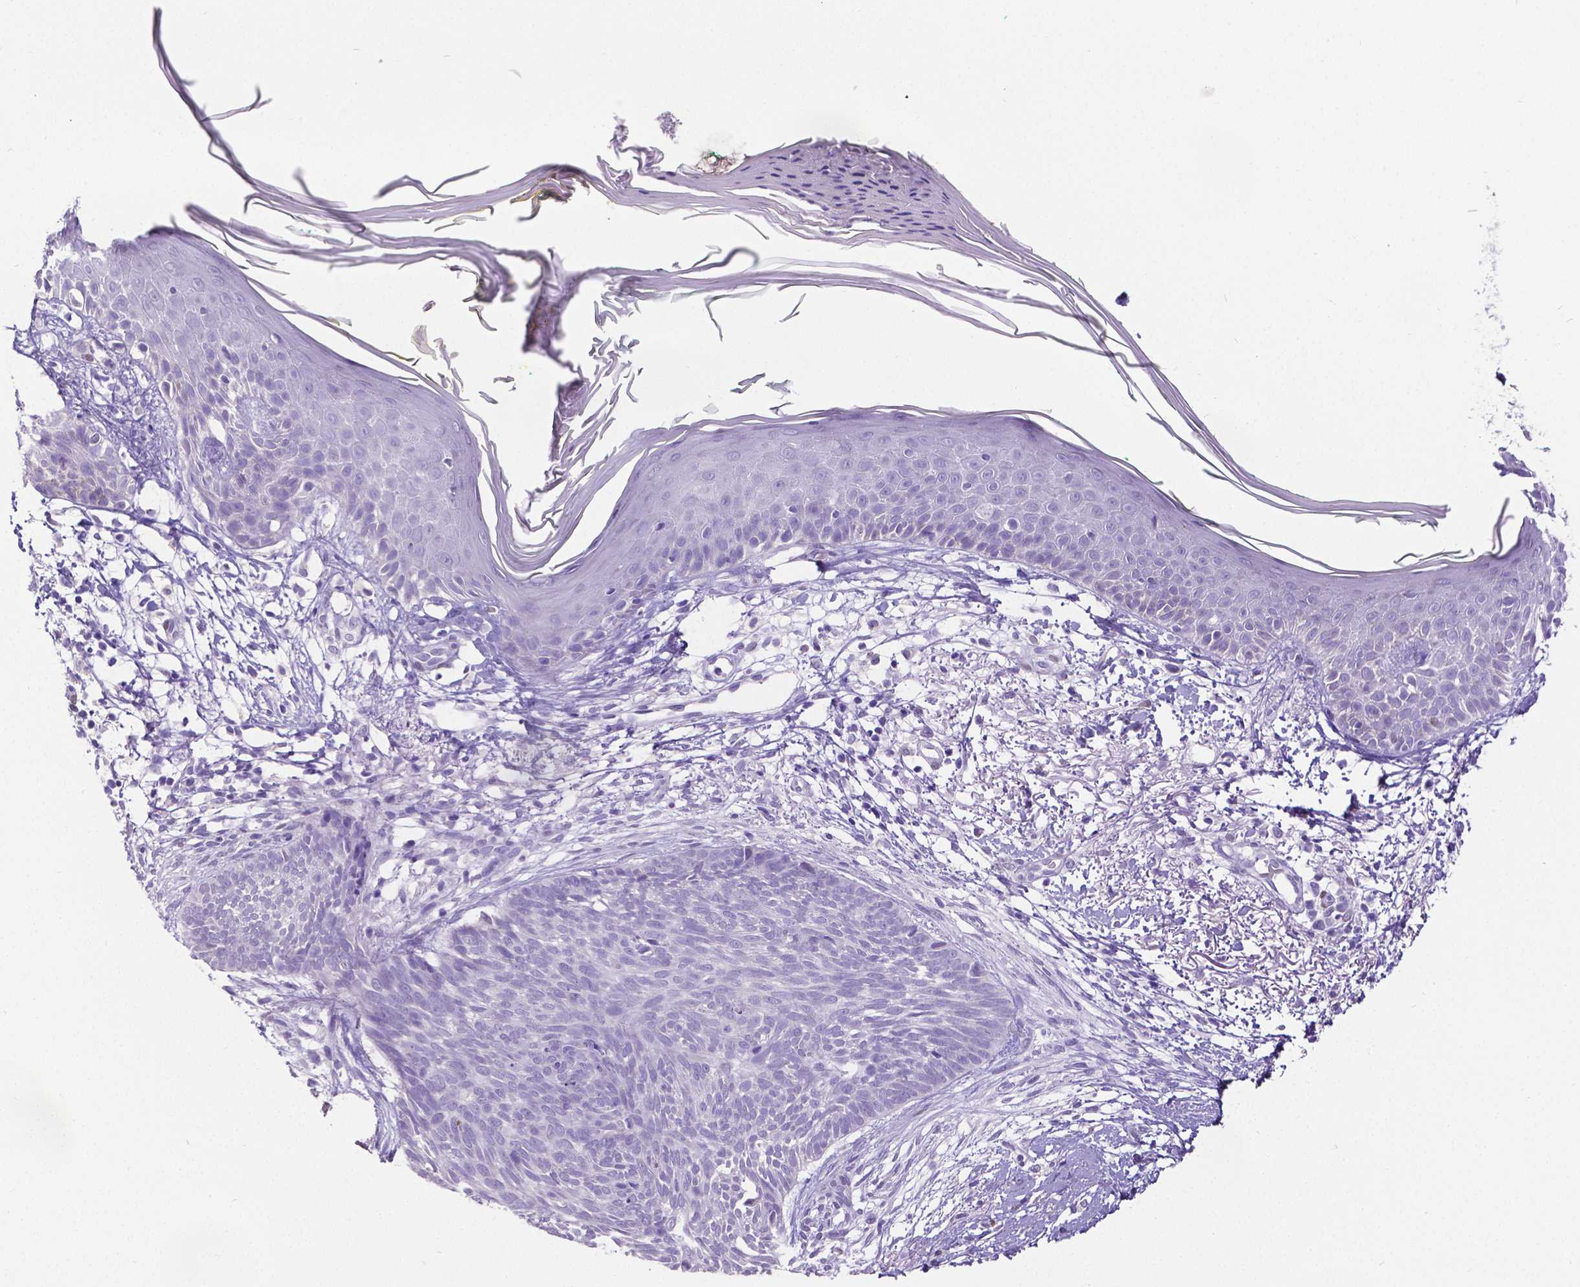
{"staining": {"intensity": "negative", "quantity": "none", "location": "none"}, "tissue": "skin cancer", "cell_type": "Tumor cells", "image_type": "cancer", "snomed": [{"axis": "morphology", "description": "Normal tissue, NOS"}, {"axis": "morphology", "description": "Basal cell carcinoma"}, {"axis": "topography", "description": "Skin"}], "caption": "Protein analysis of skin cancer shows no significant staining in tumor cells.", "gene": "SATB2", "patient": {"sex": "male", "age": 84}}